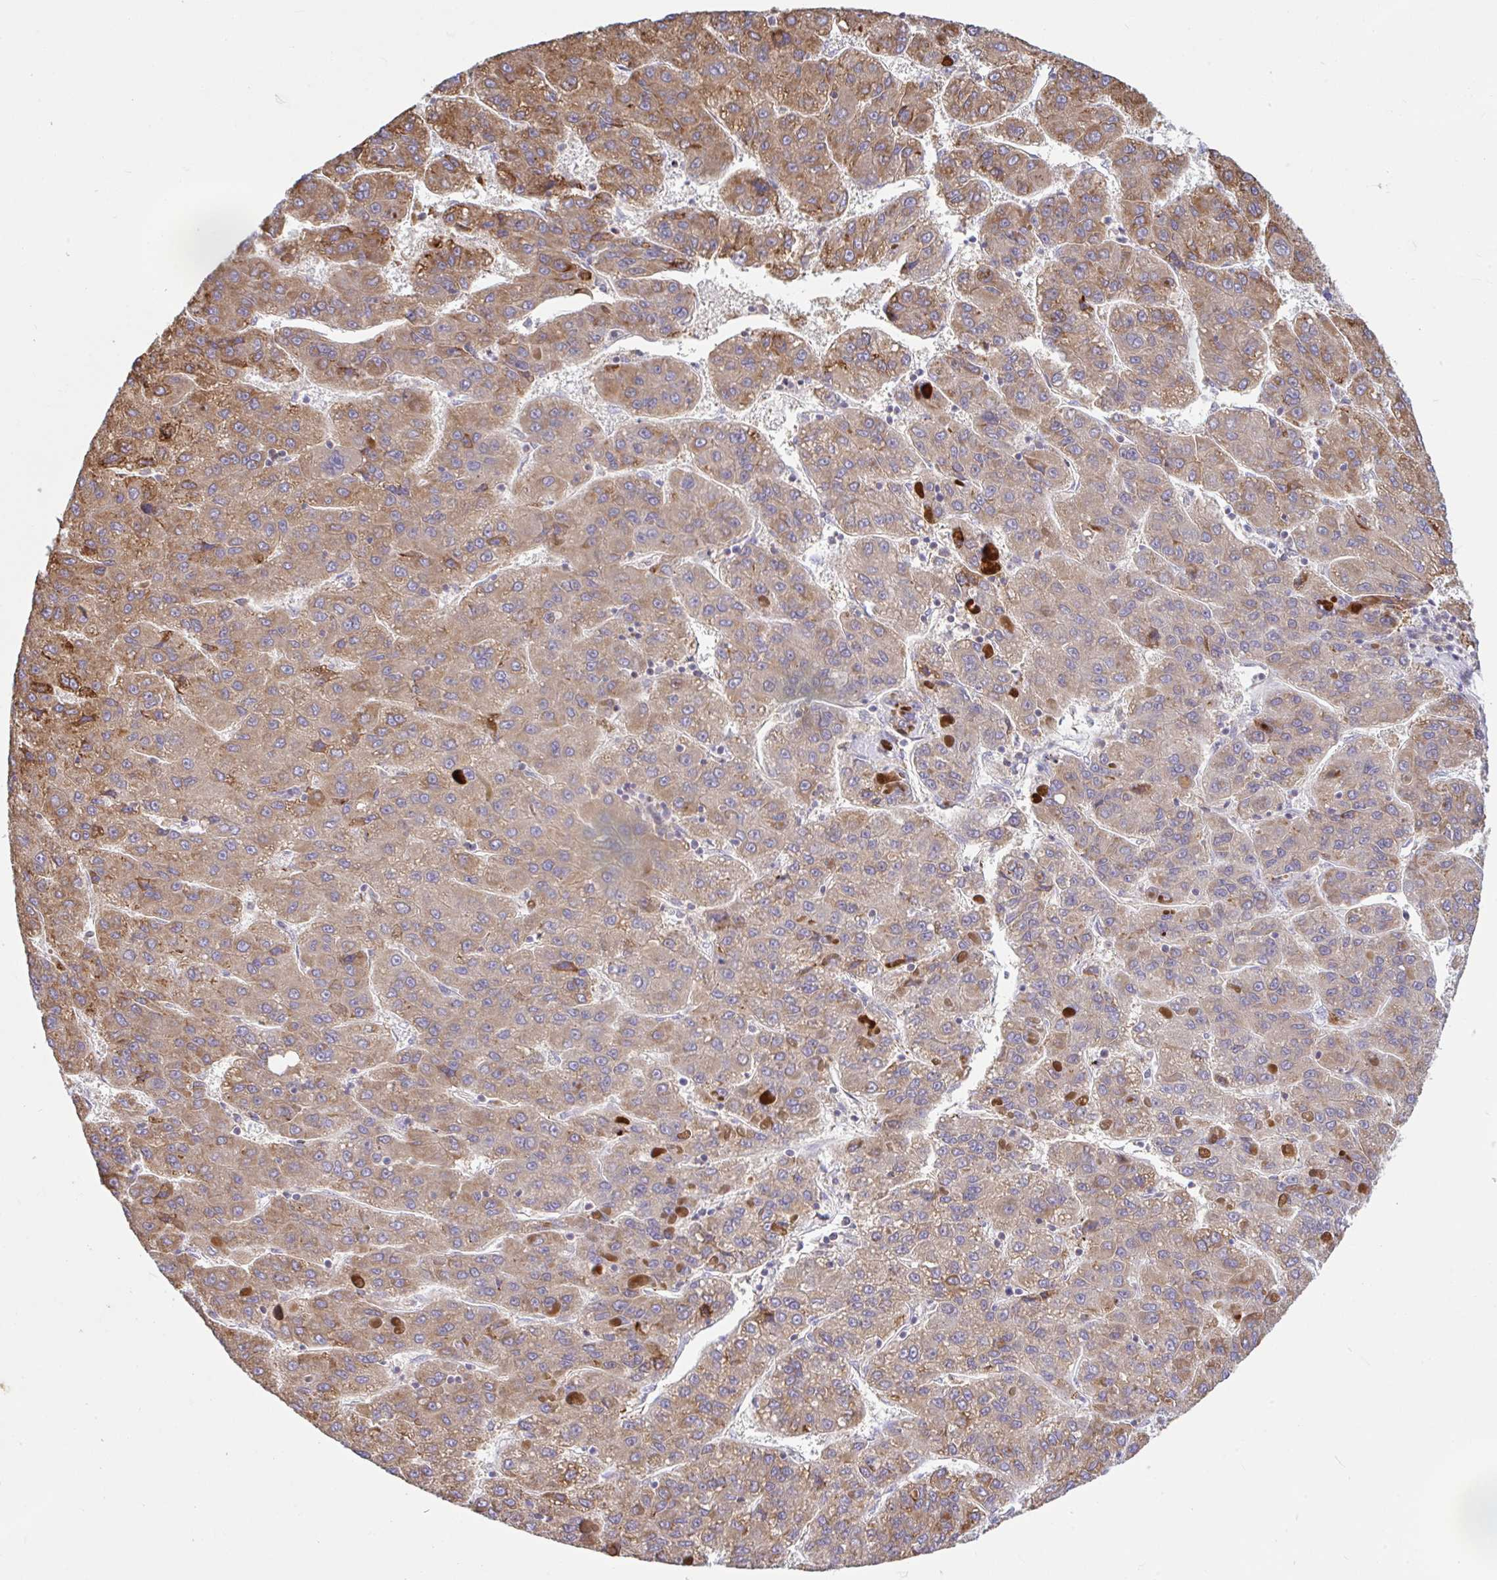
{"staining": {"intensity": "moderate", "quantity": ">75%", "location": "cytoplasmic/membranous"}, "tissue": "liver cancer", "cell_type": "Tumor cells", "image_type": "cancer", "snomed": [{"axis": "morphology", "description": "Carcinoma, Hepatocellular, NOS"}, {"axis": "topography", "description": "Liver"}], "caption": "A brown stain shows moderate cytoplasmic/membranous staining of a protein in human liver hepatocellular carcinoma tumor cells.", "gene": "RALBP1", "patient": {"sex": "female", "age": 82}}